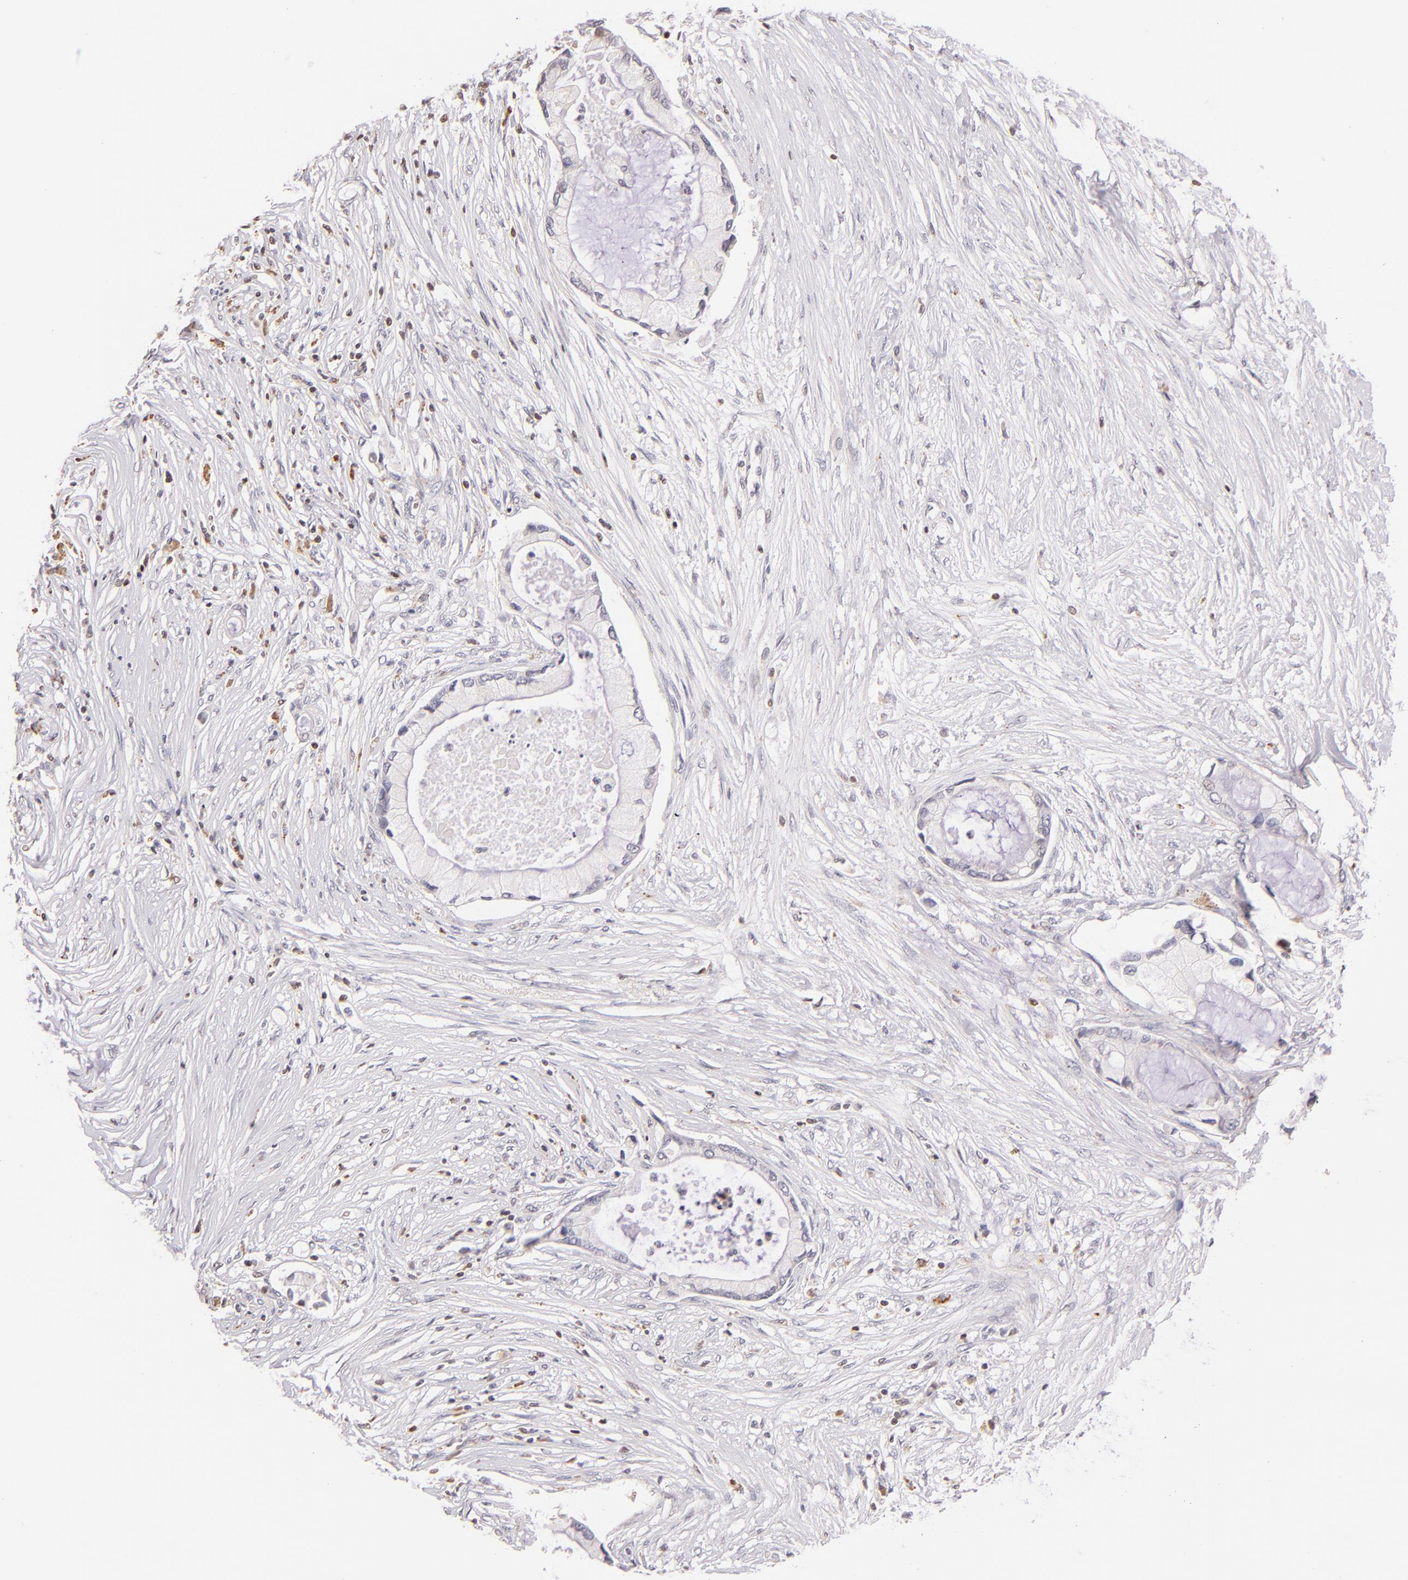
{"staining": {"intensity": "negative", "quantity": "none", "location": "none"}, "tissue": "pancreatic cancer", "cell_type": "Tumor cells", "image_type": "cancer", "snomed": [{"axis": "morphology", "description": "Adenocarcinoma, NOS"}, {"axis": "topography", "description": "Pancreas"}], "caption": "Human pancreatic adenocarcinoma stained for a protein using IHC reveals no positivity in tumor cells.", "gene": "ZAP70", "patient": {"sex": "female", "age": 59}}